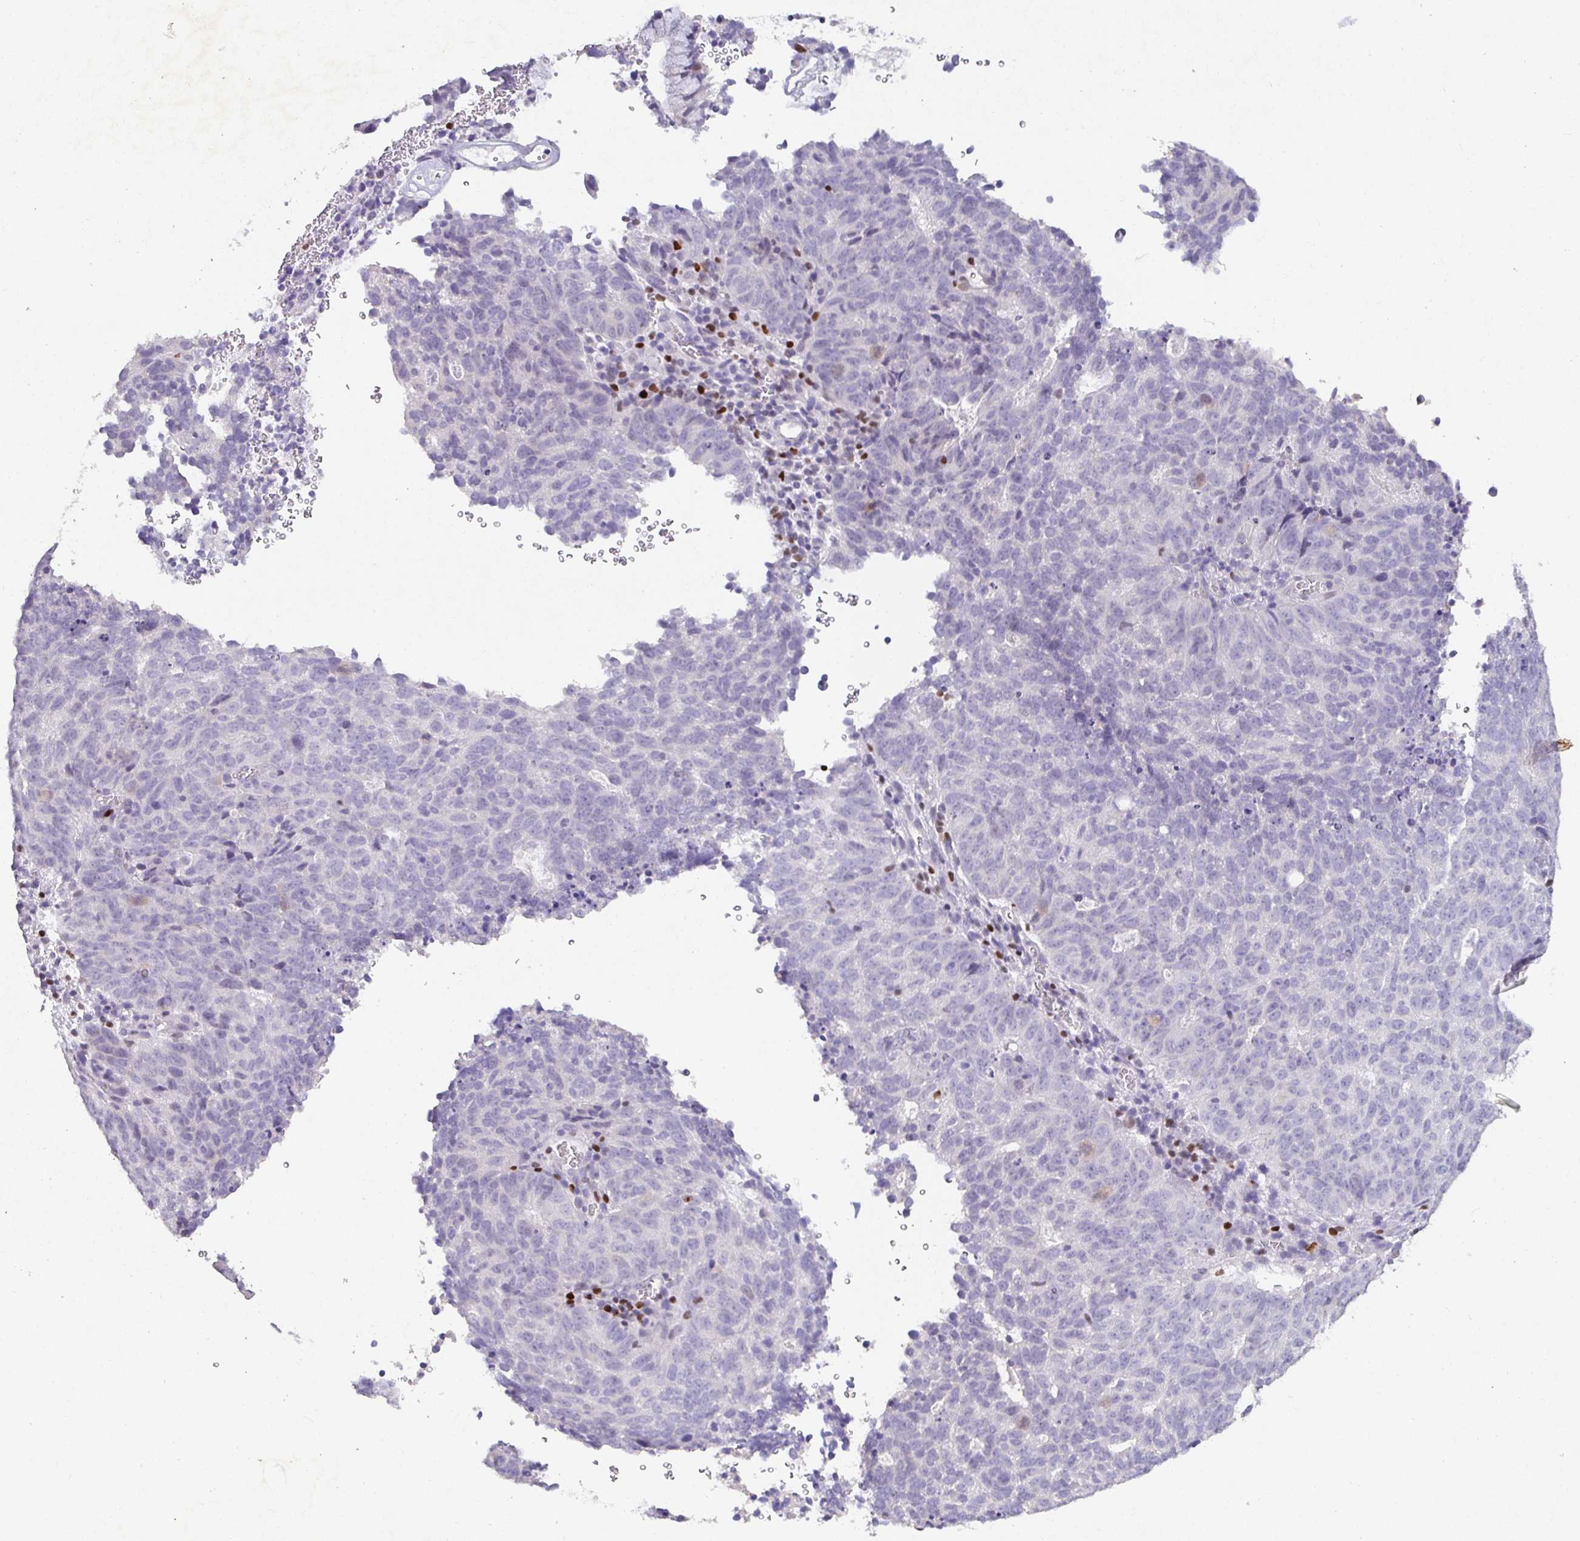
{"staining": {"intensity": "negative", "quantity": "none", "location": "none"}, "tissue": "cervical cancer", "cell_type": "Tumor cells", "image_type": "cancer", "snomed": [{"axis": "morphology", "description": "Adenocarcinoma, NOS"}, {"axis": "topography", "description": "Cervix"}], "caption": "DAB immunohistochemical staining of cervical cancer (adenocarcinoma) reveals no significant staining in tumor cells.", "gene": "SATB1", "patient": {"sex": "female", "age": 38}}